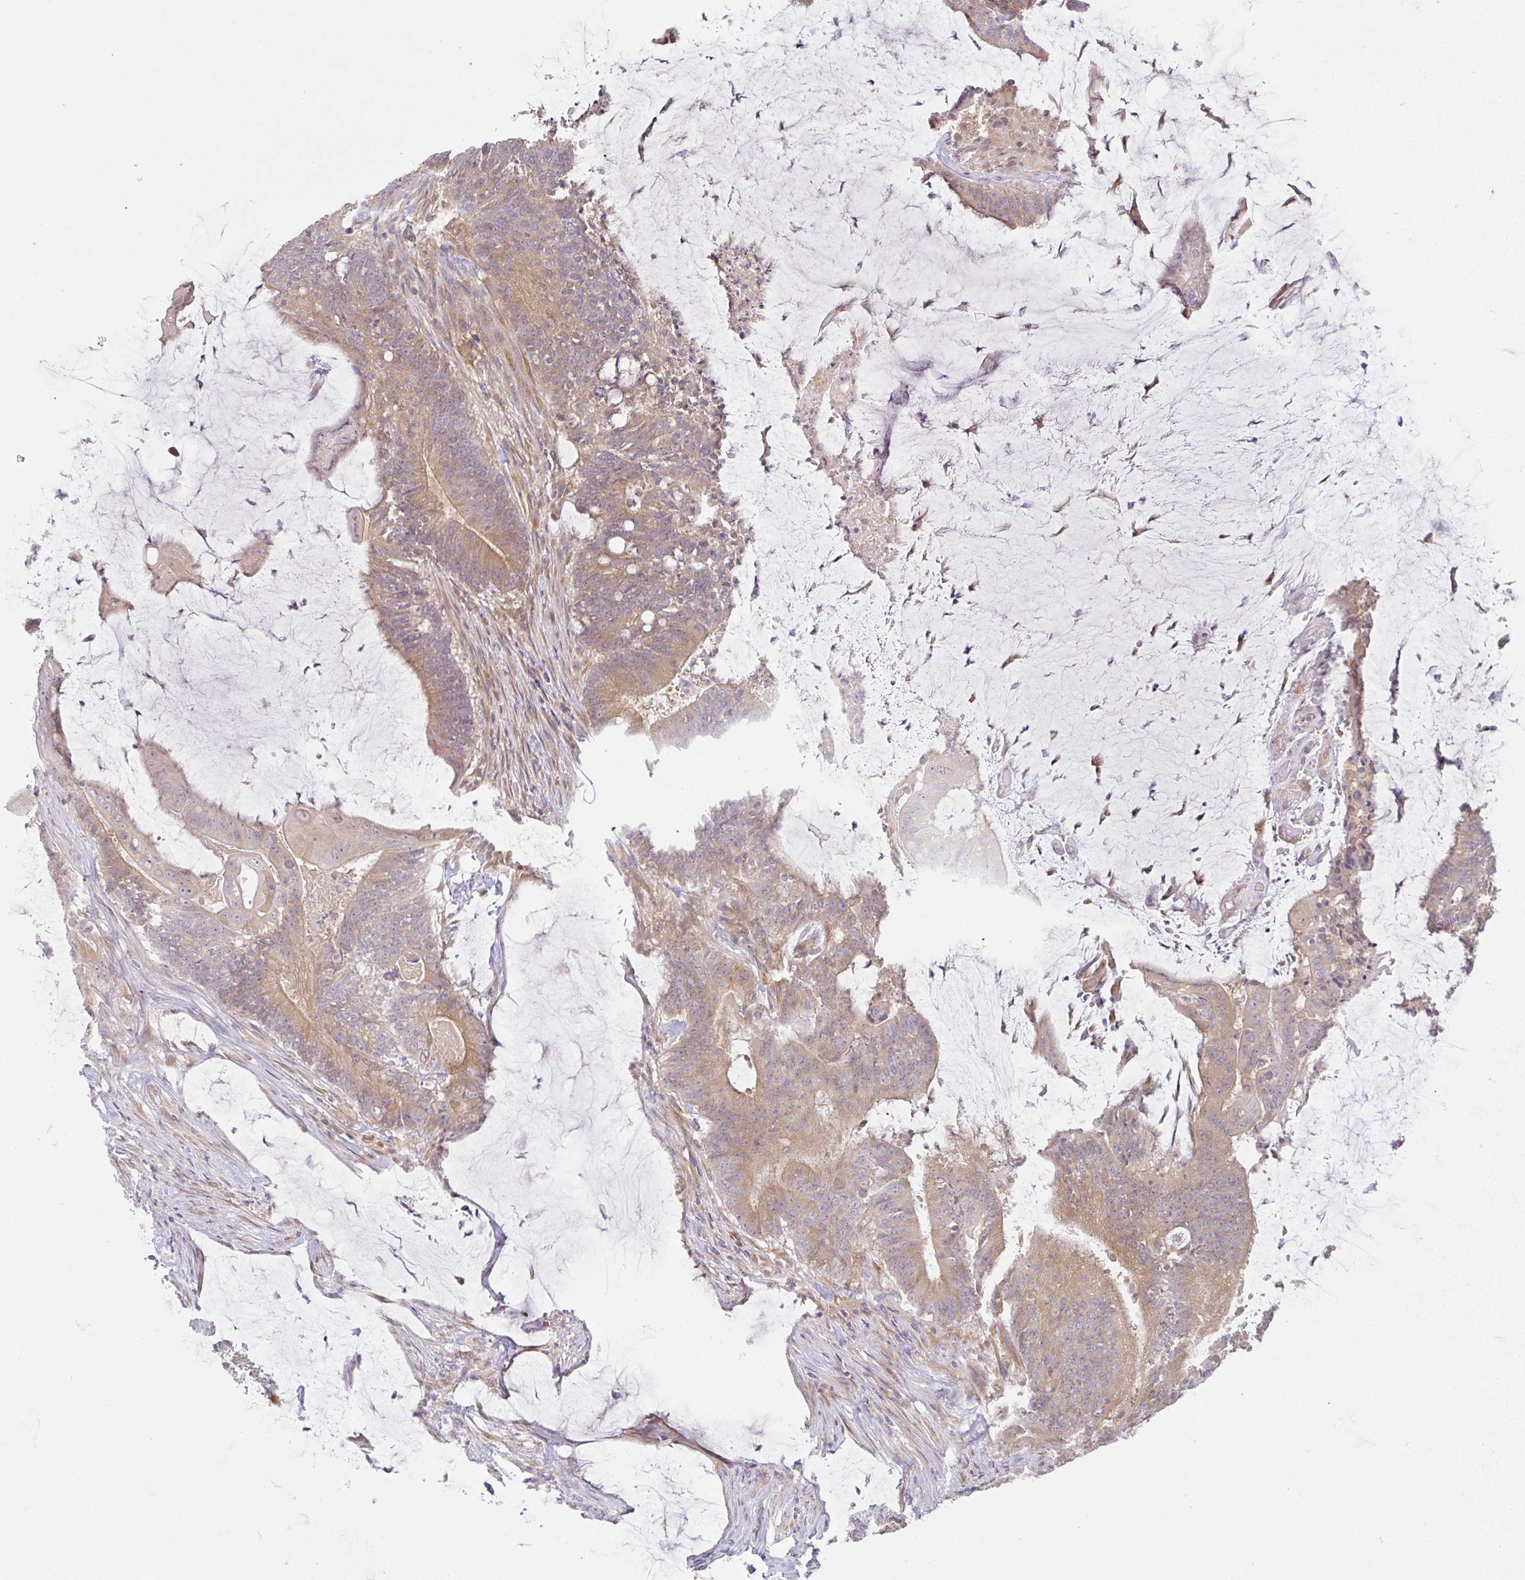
{"staining": {"intensity": "moderate", "quantity": ">75%", "location": "cytoplasmic/membranous"}, "tissue": "colorectal cancer", "cell_type": "Tumor cells", "image_type": "cancer", "snomed": [{"axis": "morphology", "description": "Adenocarcinoma, NOS"}, {"axis": "topography", "description": "Colon"}], "caption": "DAB immunohistochemical staining of human colorectal cancer (adenocarcinoma) displays moderate cytoplasmic/membranous protein staining in about >75% of tumor cells.", "gene": "DERL2", "patient": {"sex": "female", "age": 43}}